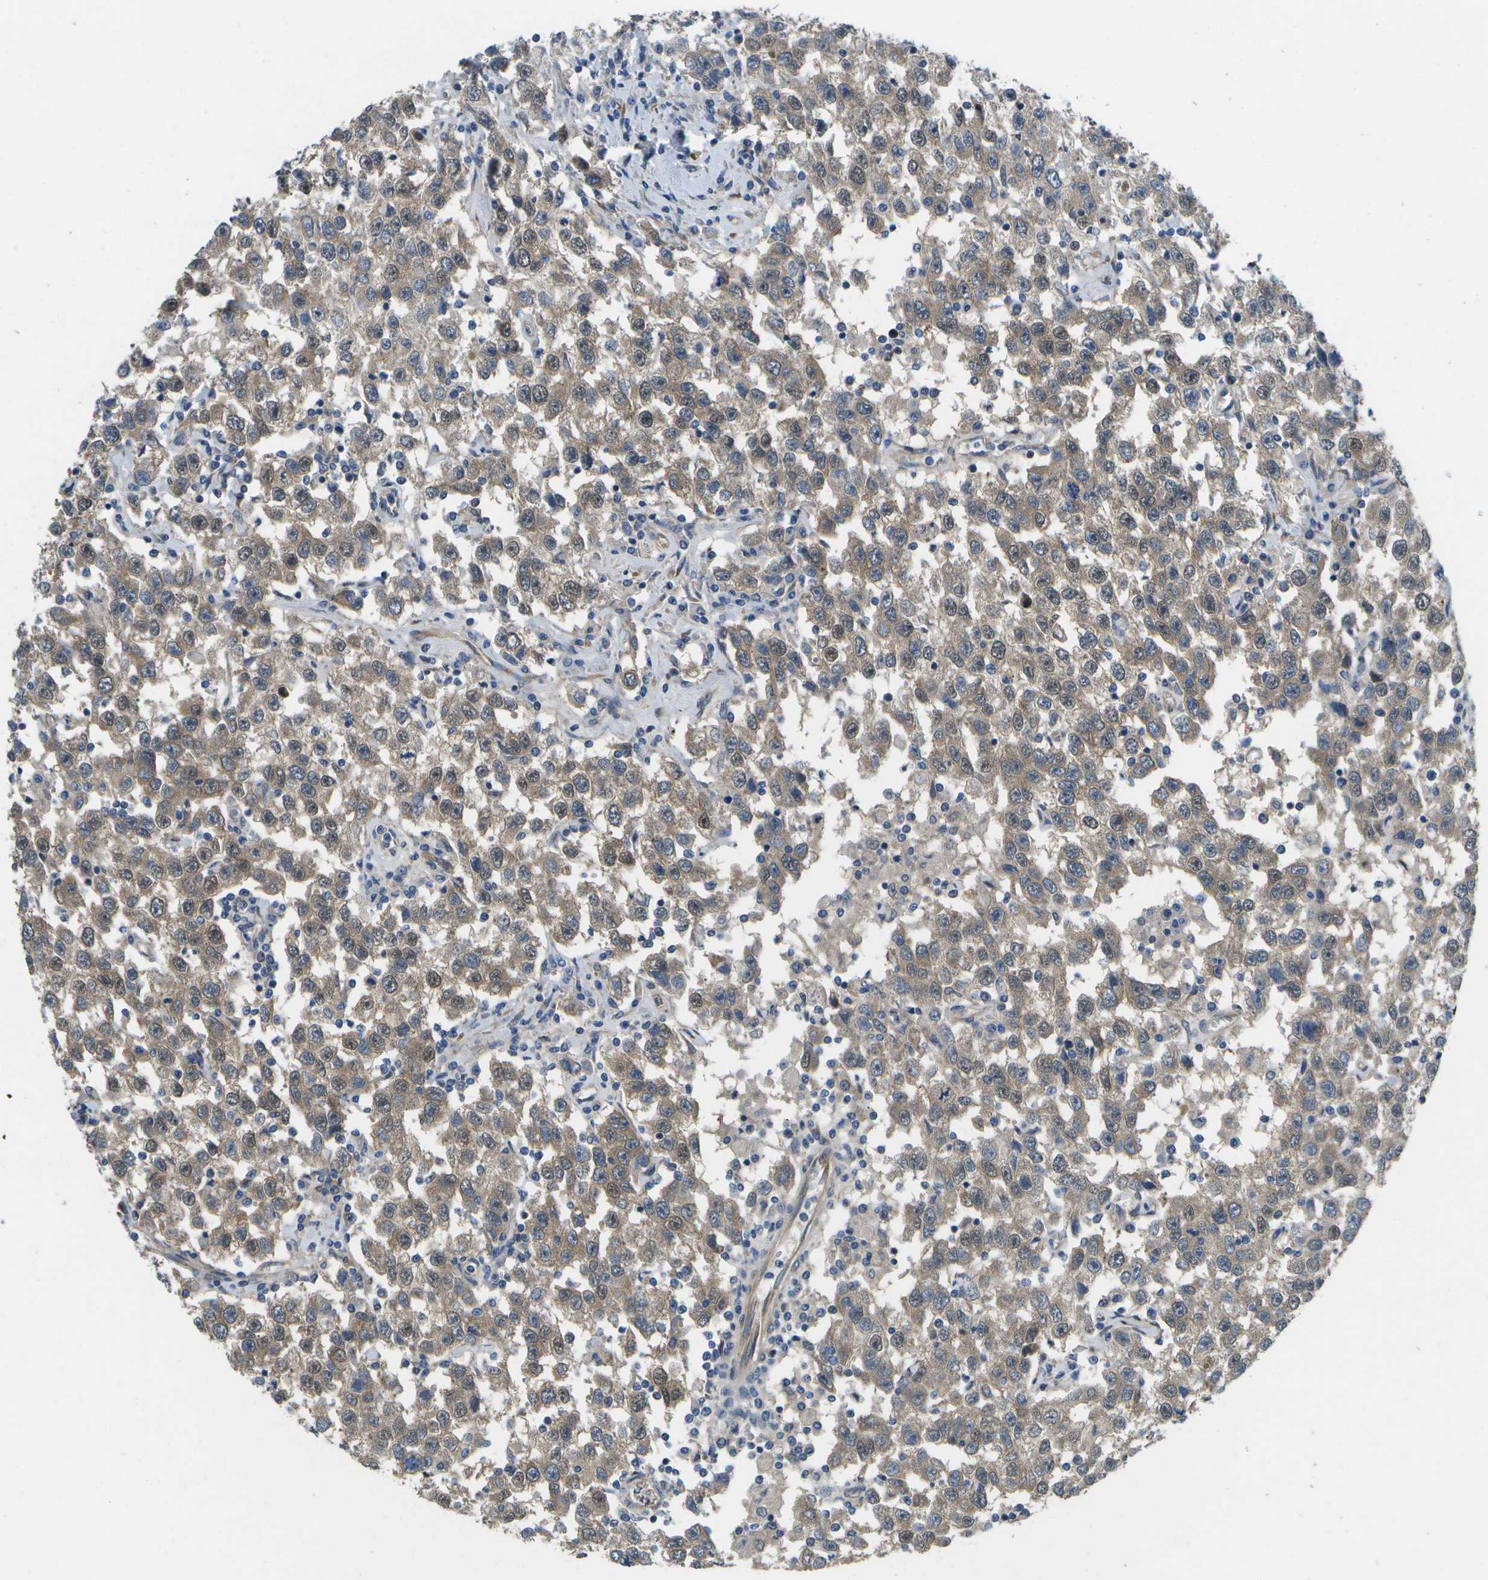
{"staining": {"intensity": "weak", "quantity": ">75%", "location": "cytoplasmic/membranous"}, "tissue": "testis cancer", "cell_type": "Tumor cells", "image_type": "cancer", "snomed": [{"axis": "morphology", "description": "Seminoma, NOS"}, {"axis": "topography", "description": "Testis"}], "caption": "A low amount of weak cytoplasmic/membranous positivity is present in about >75% of tumor cells in testis cancer (seminoma) tissue.", "gene": "P3H1", "patient": {"sex": "male", "age": 41}}